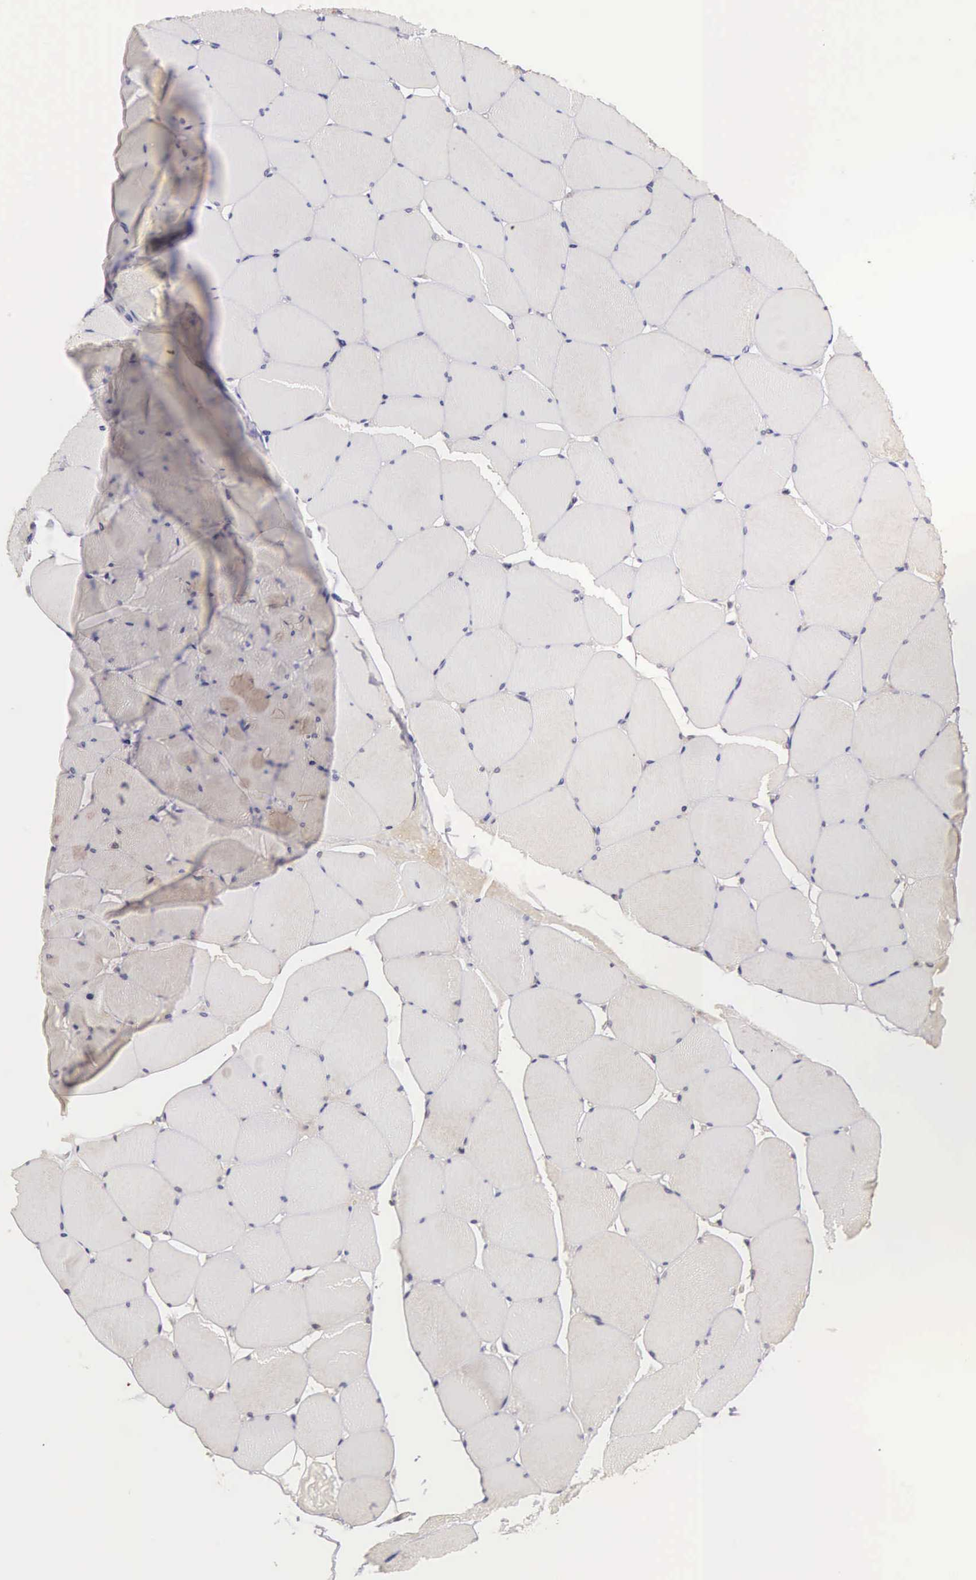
{"staining": {"intensity": "negative", "quantity": "none", "location": "none"}, "tissue": "skeletal muscle", "cell_type": "Myocytes", "image_type": "normal", "snomed": [{"axis": "morphology", "description": "Normal tissue, NOS"}, {"axis": "topography", "description": "Skeletal muscle"}, {"axis": "topography", "description": "Salivary gland"}], "caption": "The immunohistochemistry (IHC) micrograph has no significant staining in myocytes of skeletal muscle. (DAB (3,3'-diaminobenzidine) immunohistochemistry, high magnification).", "gene": "PIR", "patient": {"sex": "male", "age": 62}}